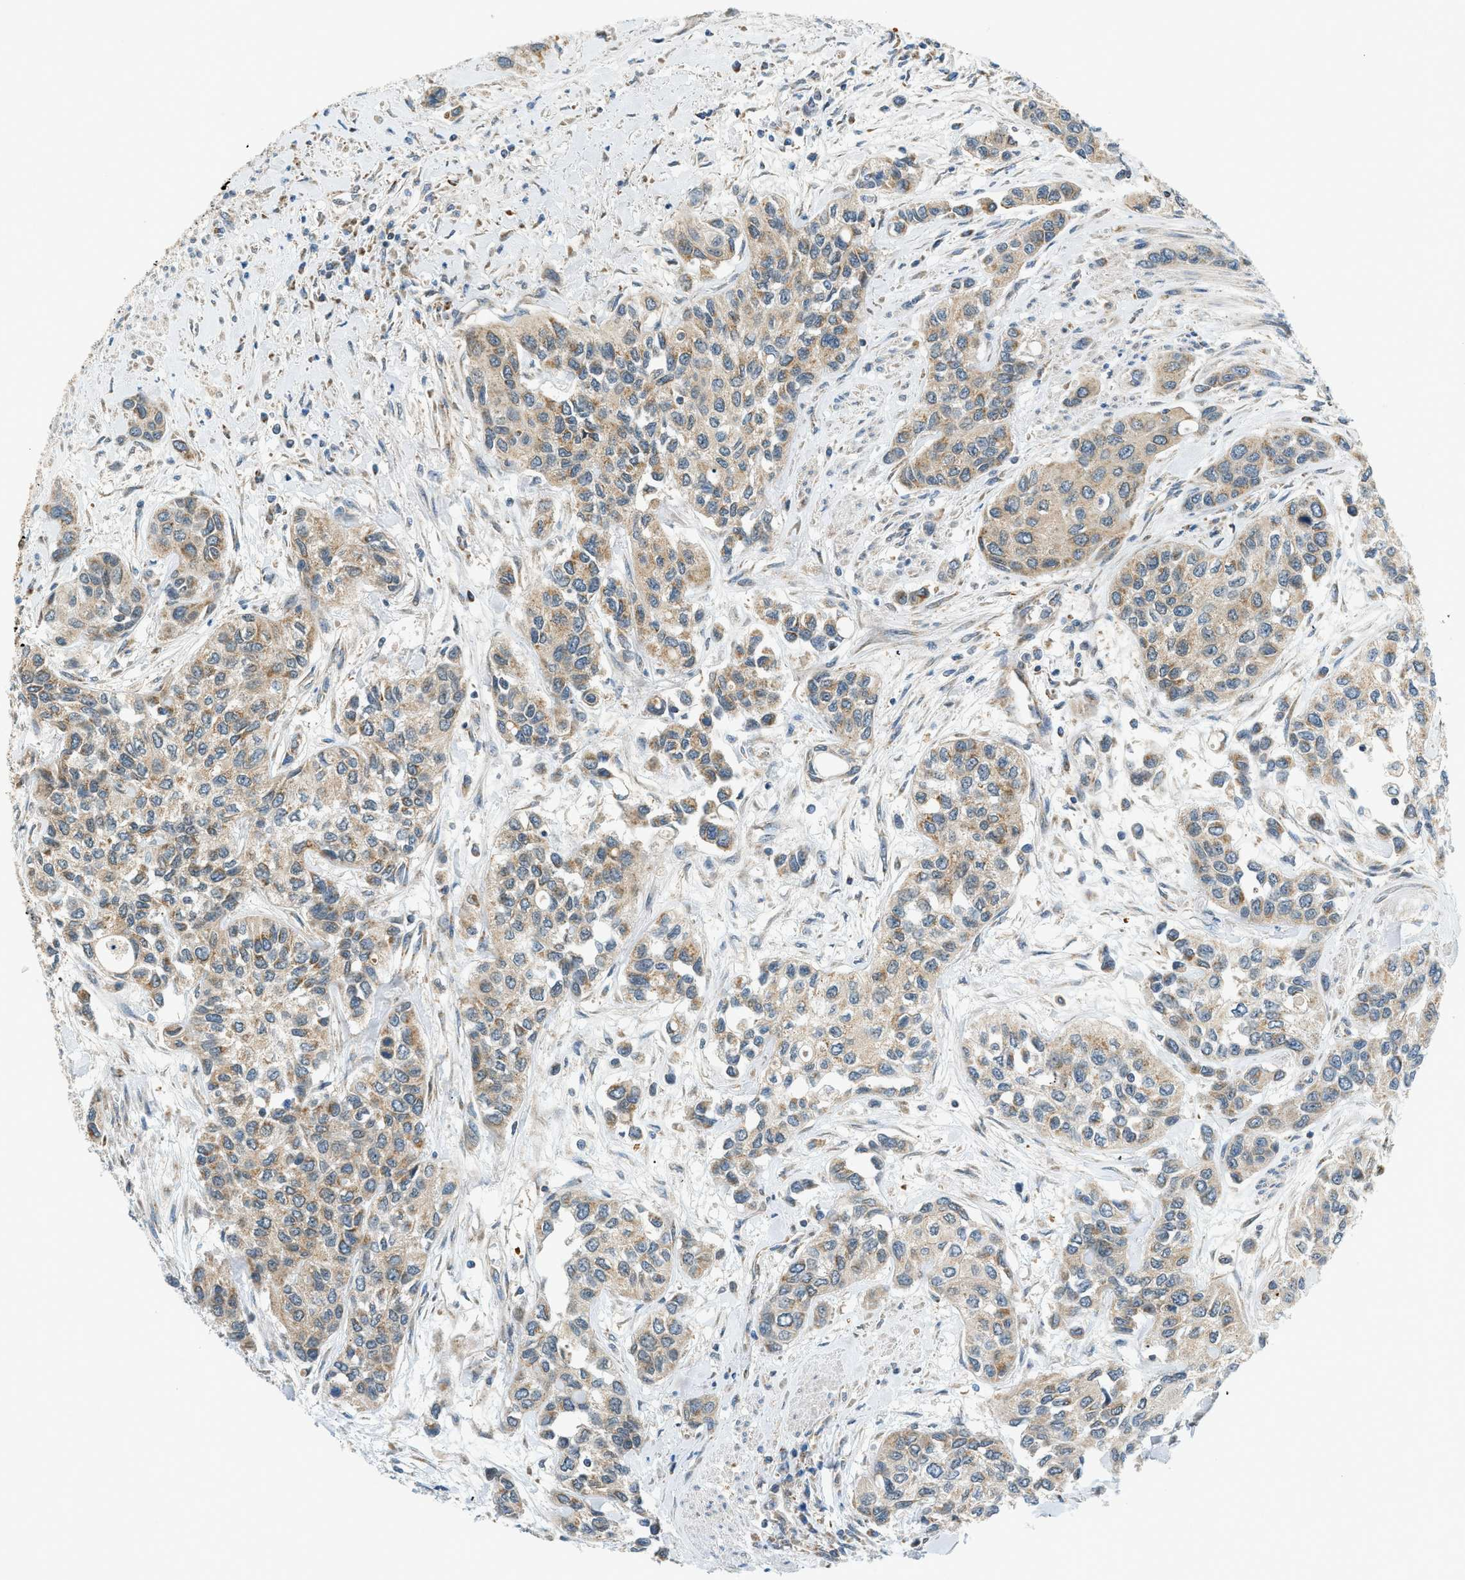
{"staining": {"intensity": "weak", "quantity": ">75%", "location": "cytoplasmic/membranous"}, "tissue": "urothelial cancer", "cell_type": "Tumor cells", "image_type": "cancer", "snomed": [{"axis": "morphology", "description": "Urothelial carcinoma, High grade"}, {"axis": "topography", "description": "Urinary bladder"}], "caption": "High-magnification brightfield microscopy of urothelial cancer stained with DAB (brown) and counterstained with hematoxylin (blue). tumor cells exhibit weak cytoplasmic/membranous expression is seen in approximately>75% of cells.", "gene": "PIGG", "patient": {"sex": "female", "age": 56}}